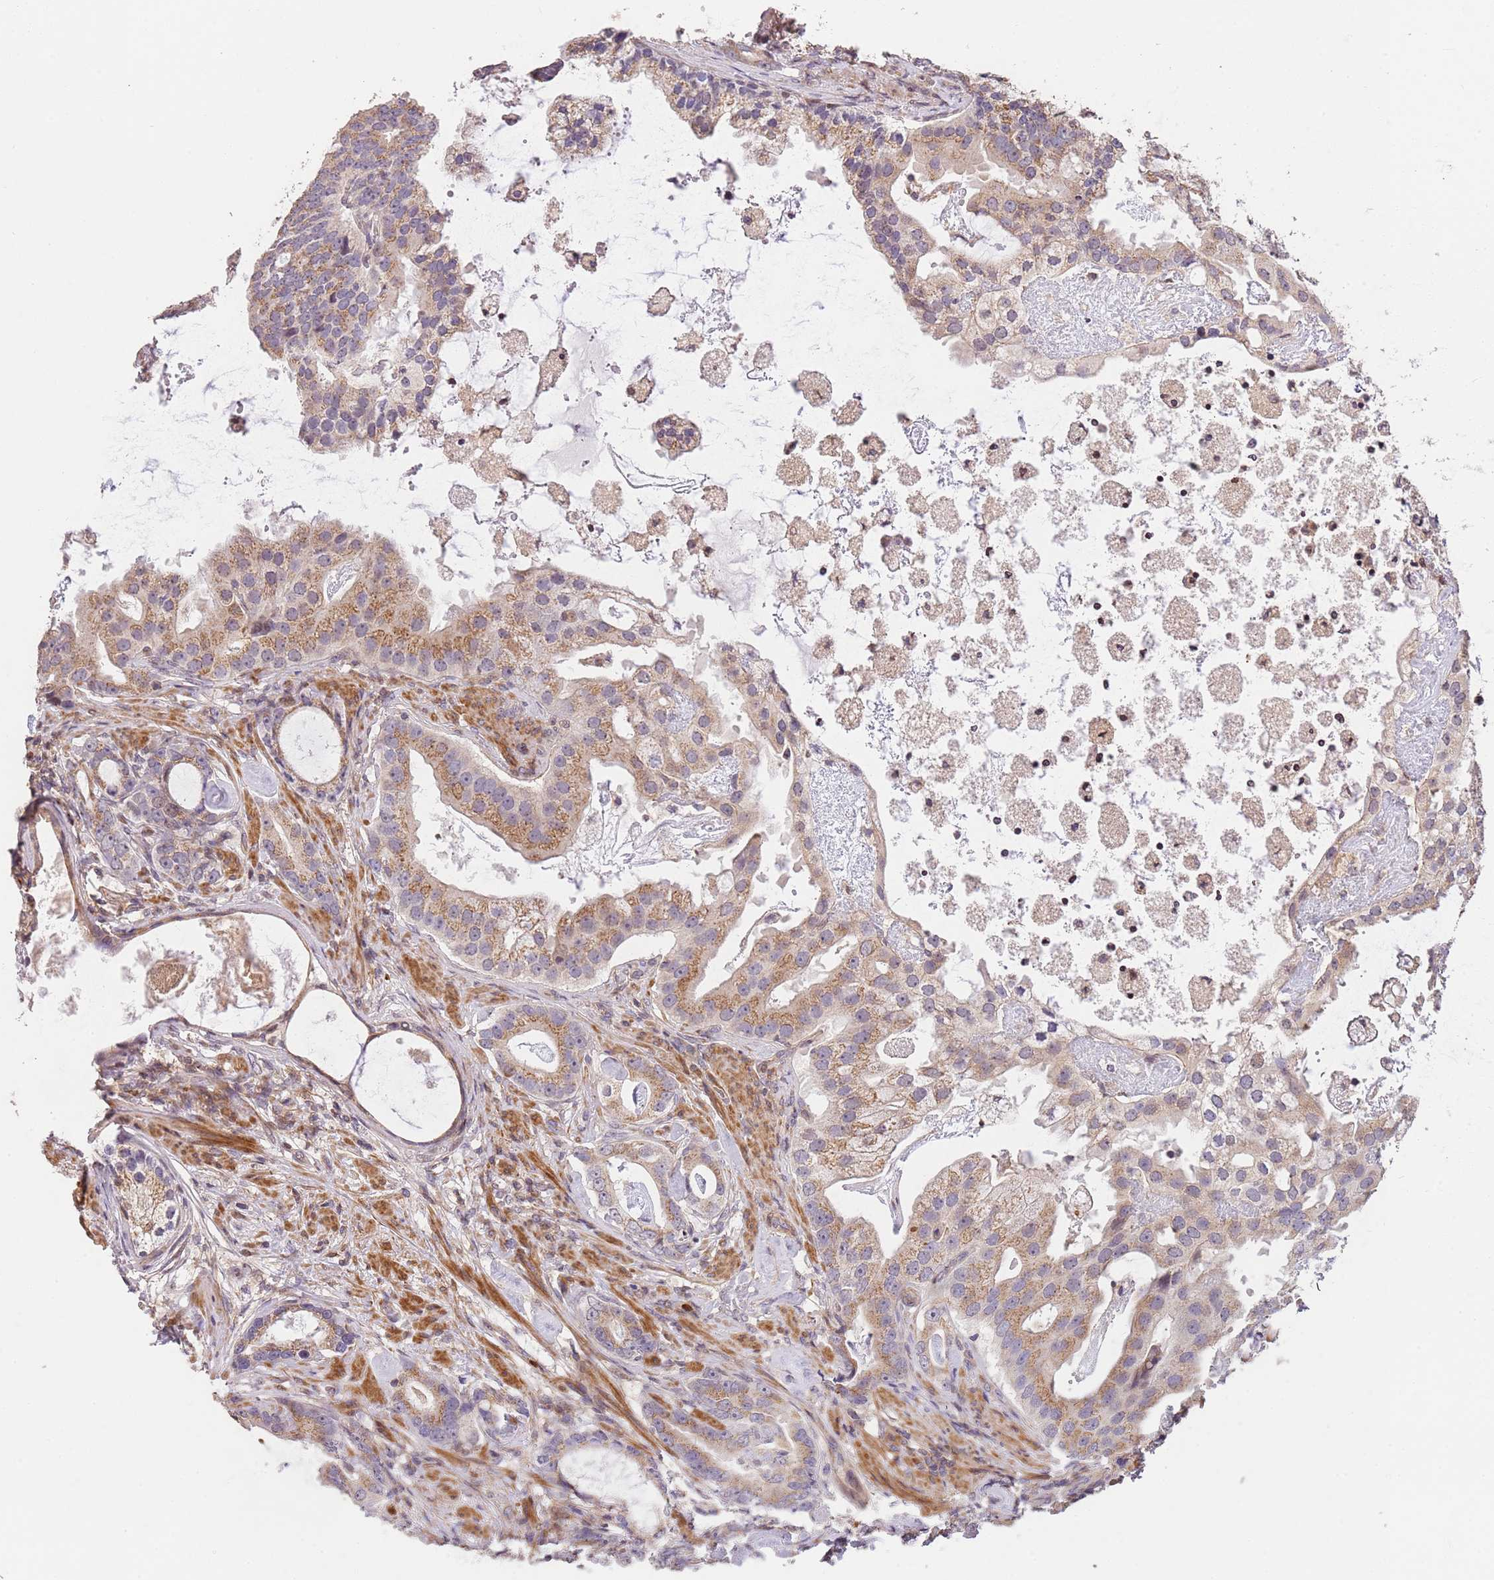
{"staining": {"intensity": "moderate", "quantity": ">75%", "location": "cytoplasmic/membranous"}, "tissue": "prostate cancer", "cell_type": "Tumor cells", "image_type": "cancer", "snomed": [{"axis": "morphology", "description": "Adenocarcinoma, Low grade"}, {"axis": "topography", "description": "Prostate"}], "caption": "There is medium levels of moderate cytoplasmic/membranous staining in tumor cells of prostate cancer, as demonstrated by immunohistochemical staining (brown color).", "gene": "SLC16A4", "patient": {"sex": "male", "age": 71}}